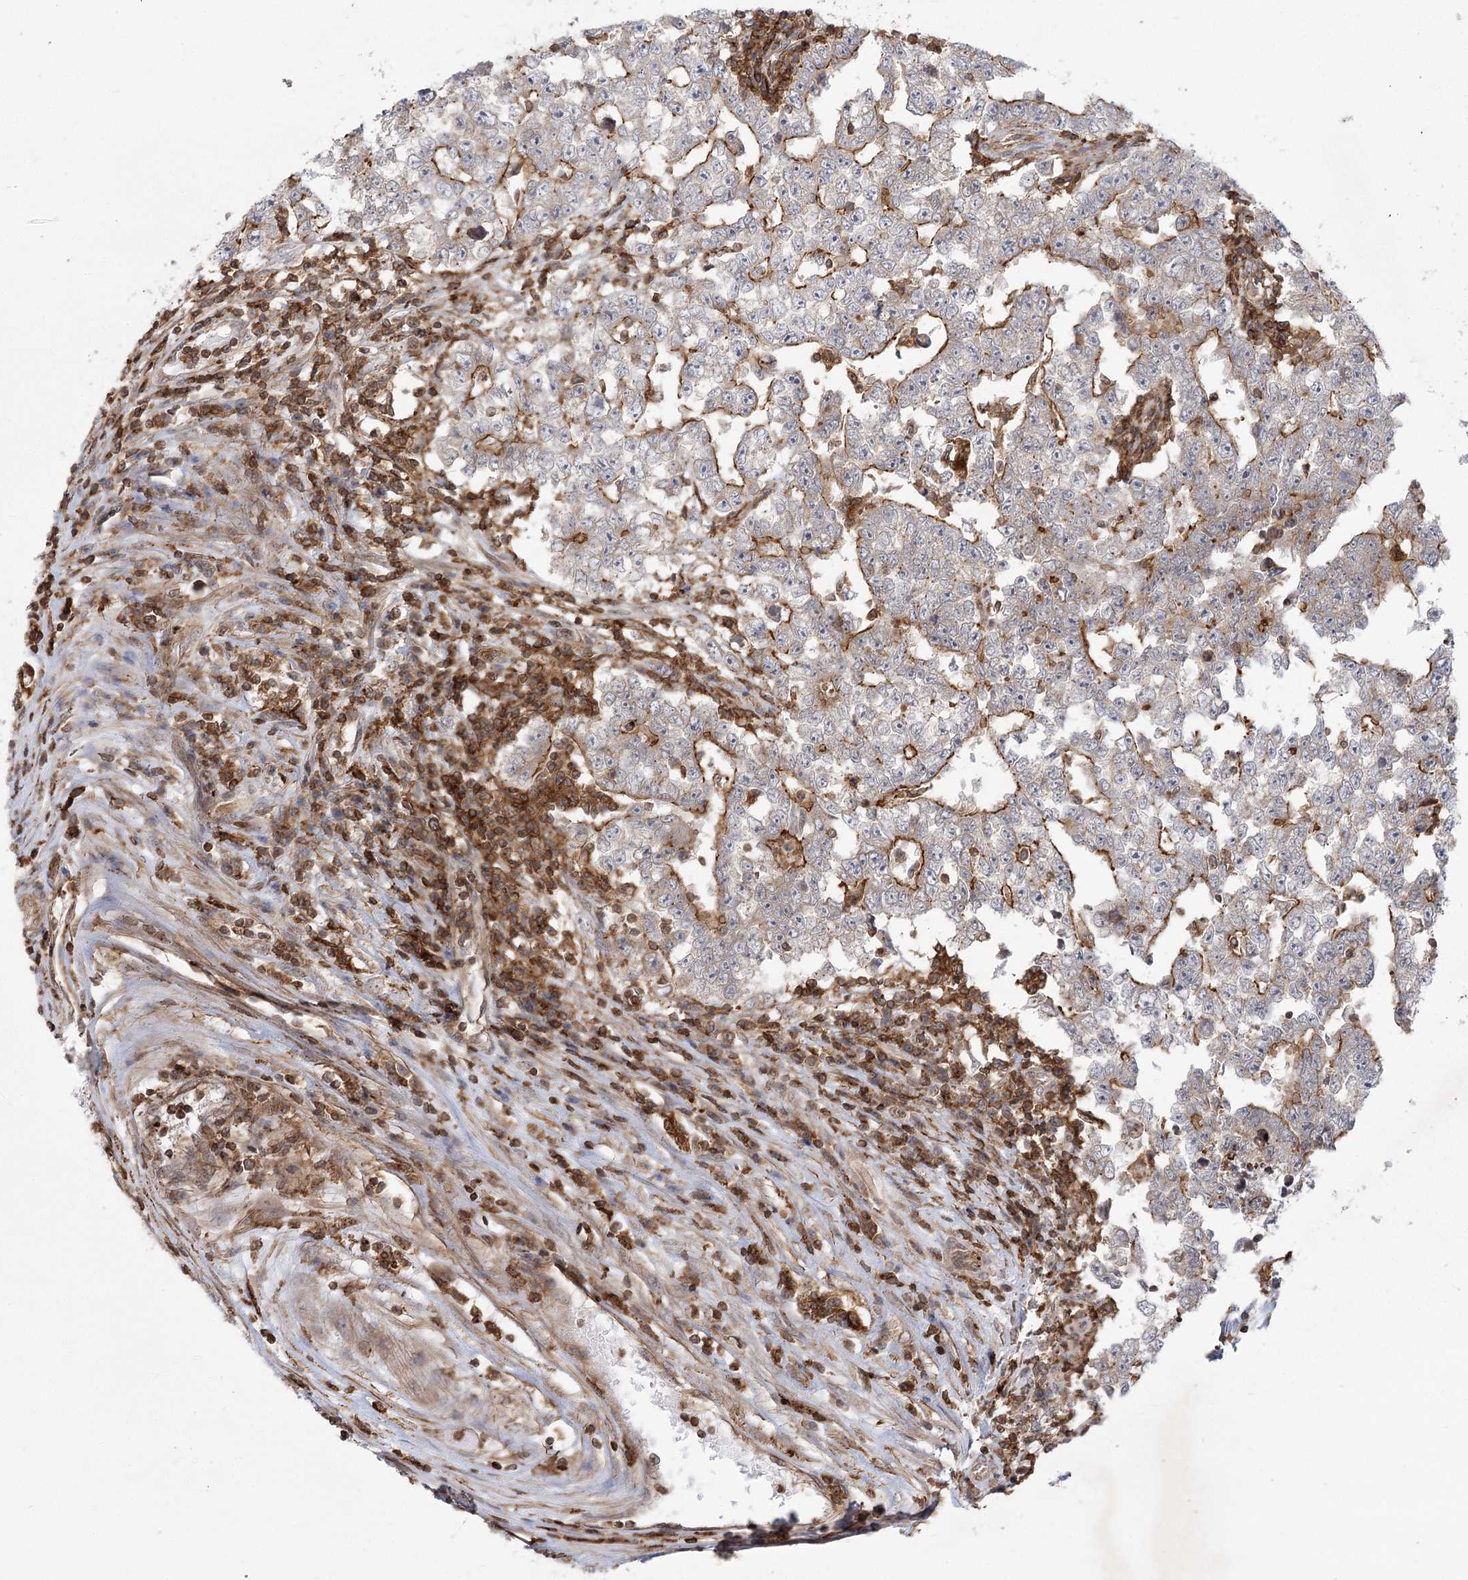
{"staining": {"intensity": "moderate", "quantity": ">75%", "location": "cytoplasmic/membranous"}, "tissue": "testis cancer", "cell_type": "Tumor cells", "image_type": "cancer", "snomed": [{"axis": "morphology", "description": "Carcinoma, Embryonal, NOS"}, {"axis": "topography", "description": "Testis"}], "caption": "The histopathology image exhibits immunohistochemical staining of testis cancer (embryonal carcinoma). There is moderate cytoplasmic/membranous staining is present in approximately >75% of tumor cells.", "gene": "MEPE", "patient": {"sex": "male", "age": 25}}